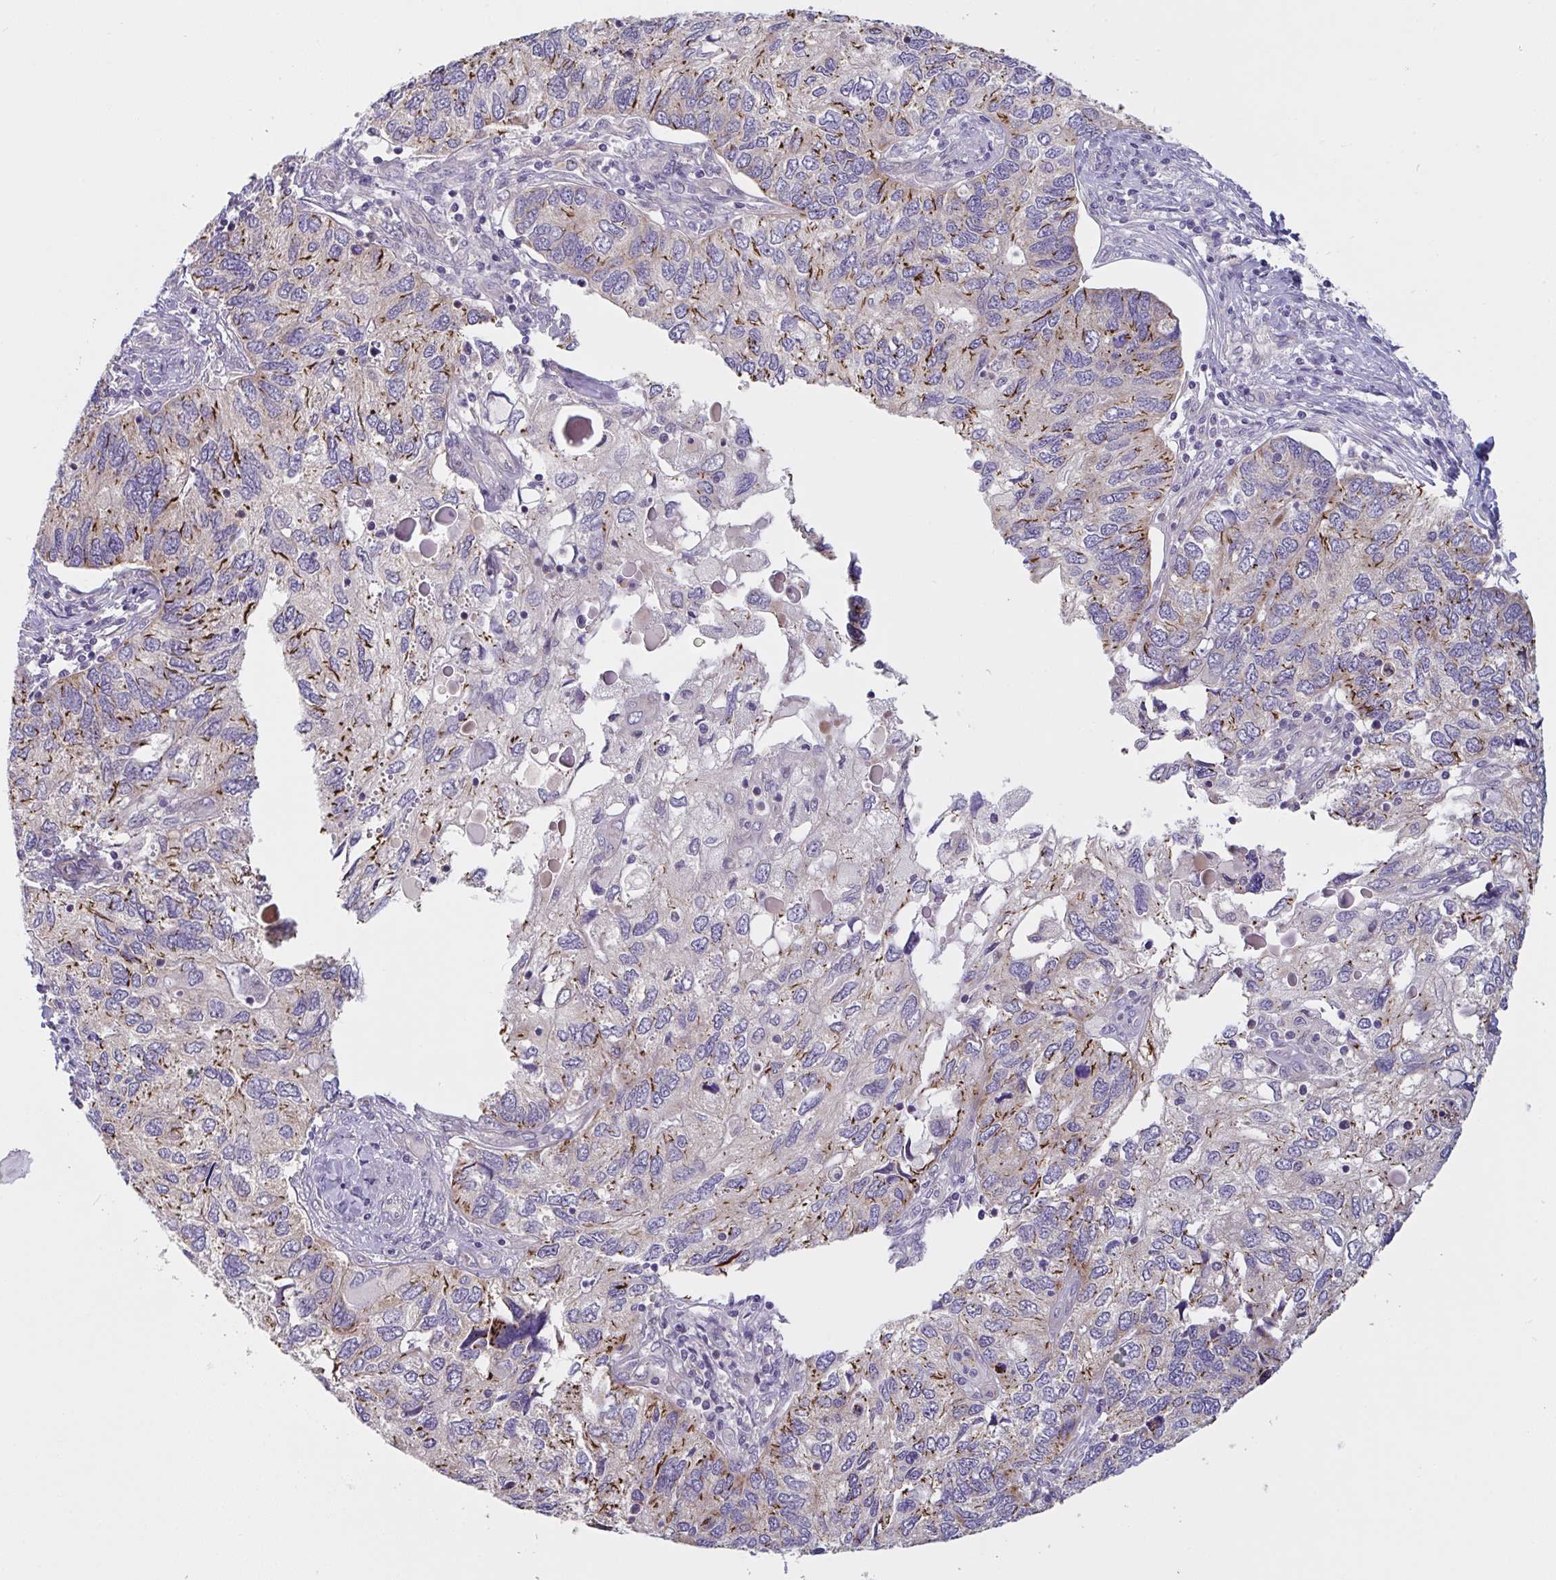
{"staining": {"intensity": "moderate", "quantity": "25%-75%", "location": "cytoplasmic/membranous"}, "tissue": "endometrial cancer", "cell_type": "Tumor cells", "image_type": "cancer", "snomed": [{"axis": "morphology", "description": "Carcinoma, NOS"}, {"axis": "topography", "description": "Uterus"}], "caption": "The histopathology image demonstrates a brown stain indicating the presence of a protein in the cytoplasmic/membranous of tumor cells in endometrial cancer (carcinoma). Using DAB (3,3'-diaminobenzidine) (brown) and hematoxylin (blue) stains, captured at high magnification using brightfield microscopy.", "gene": "MRPS2", "patient": {"sex": "female", "age": 76}}